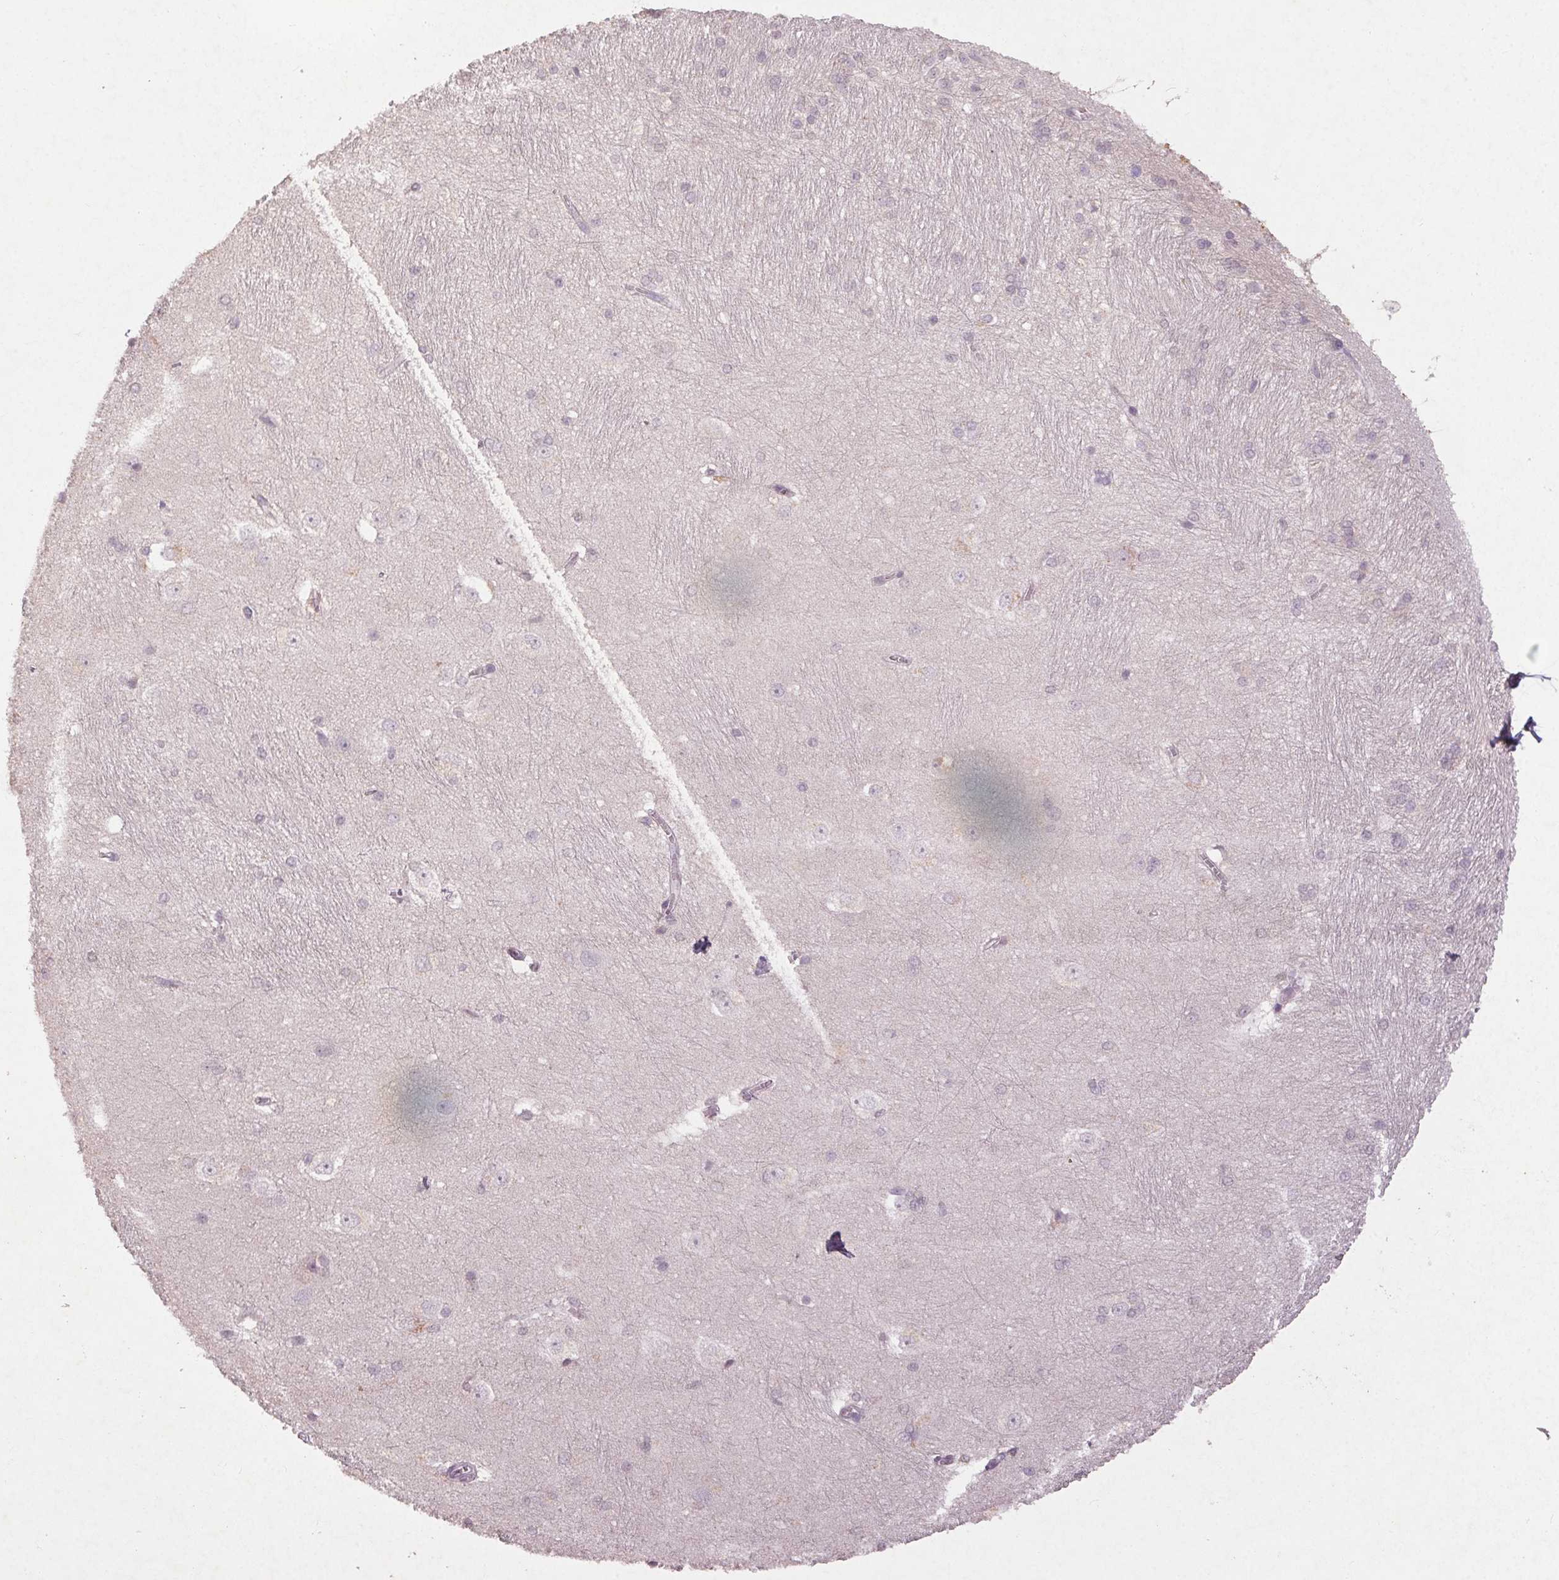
{"staining": {"intensity": "negative", "quantity": "none", "location": "none"}, "tissue": "hippocampus", "cell_type": "Glial cells", "image_type": "normal", "snomed": [{"axis": "morphology", "description": "Normal tissue, NOS"}, {"axis": "topography", "description": "Cerebral cortex"}, {"axis": "topography", "description": "Hippocampus"}], "caption": "High power microscopy histopathology image of an immunohistochemistry histopathology image of normal hippocampus, revealing no significant staining in glial cells.", "gene": "ENSG00000255641", "patient": {"sex": "female", "age": 19}}